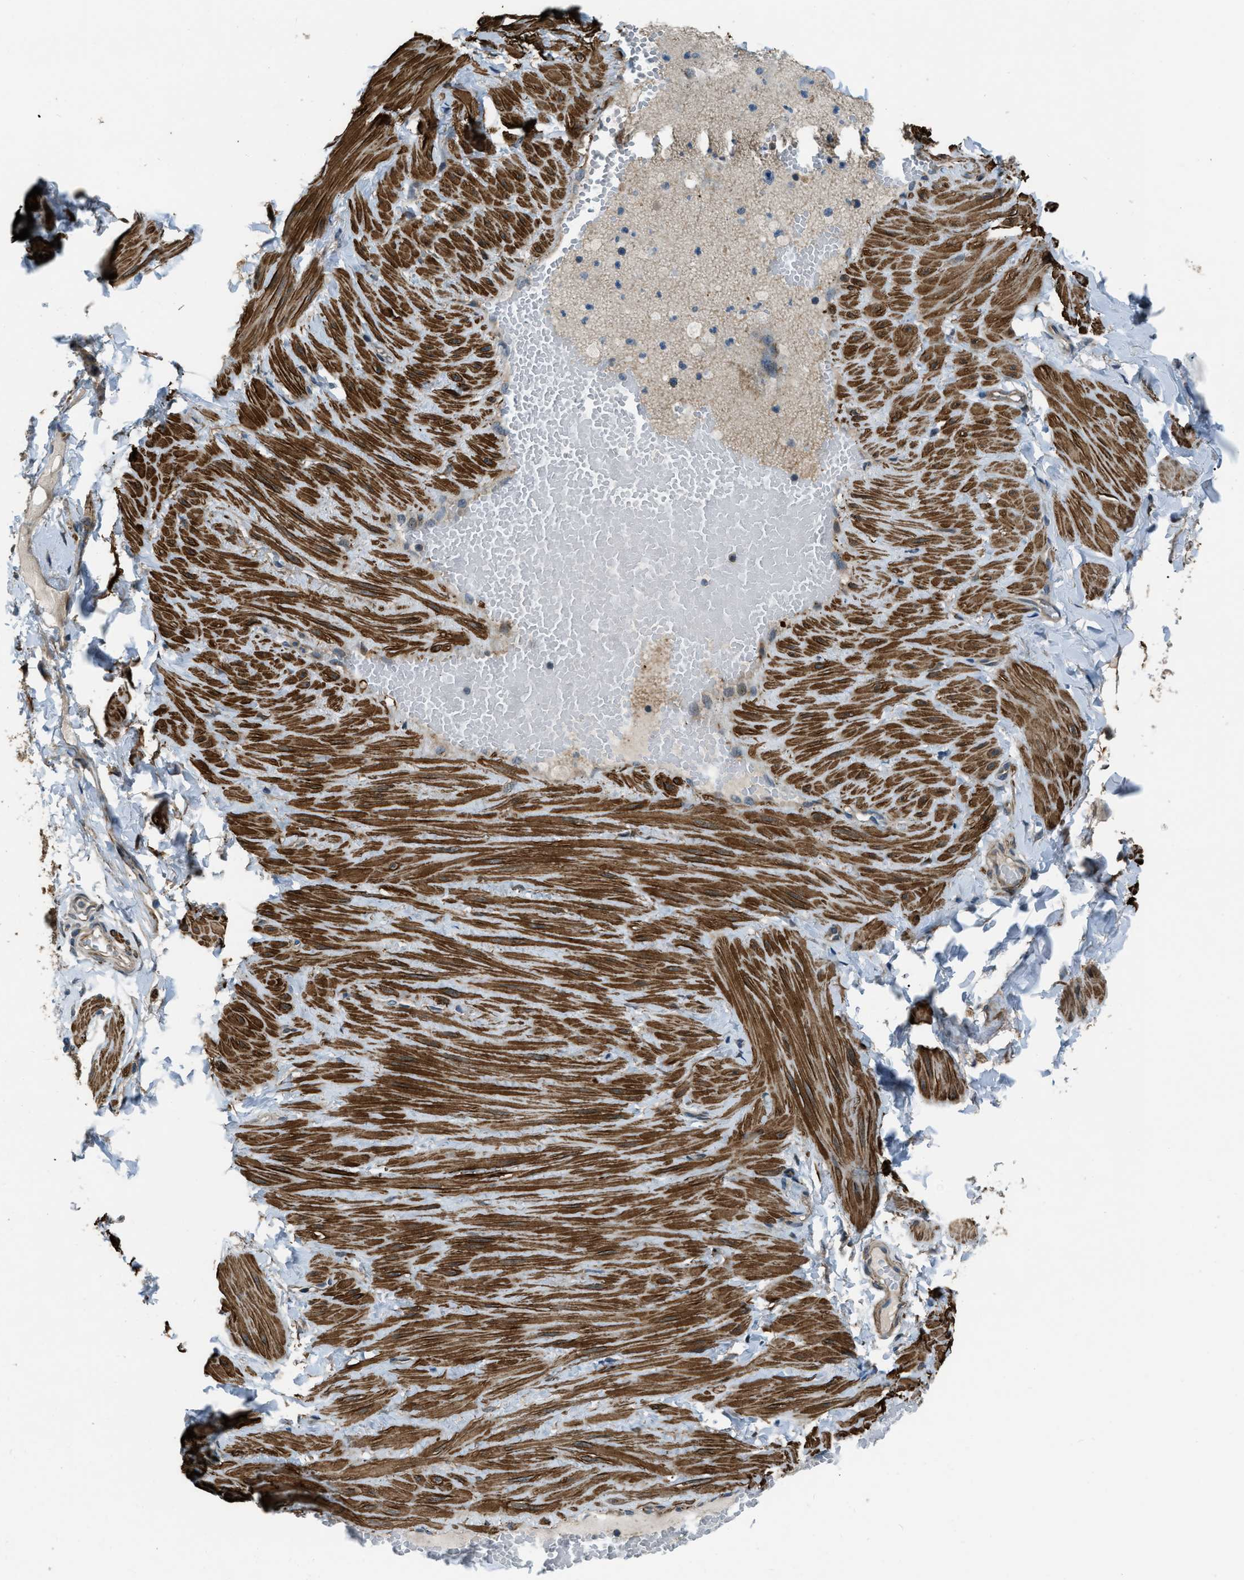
{"staining": {"intensity": "weak", "quantity": ">75%", "location": "cytoplasmic/membranous"}, "tissue": "adipose tissue", "cell_type": "Adipocytes", "image_type": "normal", "snomed": [{"axis": "morphology", "description": "Normal tissue, NOS"}, {"axis": "topography", "description": "Adipose tissue"}, {"axis": "topography", "description": "Vascular tissue"}, {"axis": "topography", "description": "Peripheral nerve tissue"}], "caption": "Protein analysis of benign adipose tissue exhibits weak cytoplasmic/membranous expression in about >75% of adipocytes. The staining was performed using DAB to visualize the protein expression in brown, while the nuclei were stained in blue with hematoxylin (Magnification: 20x).", "gene": "NUDCD3", "patient": {"sex": "male", "age": 25}}